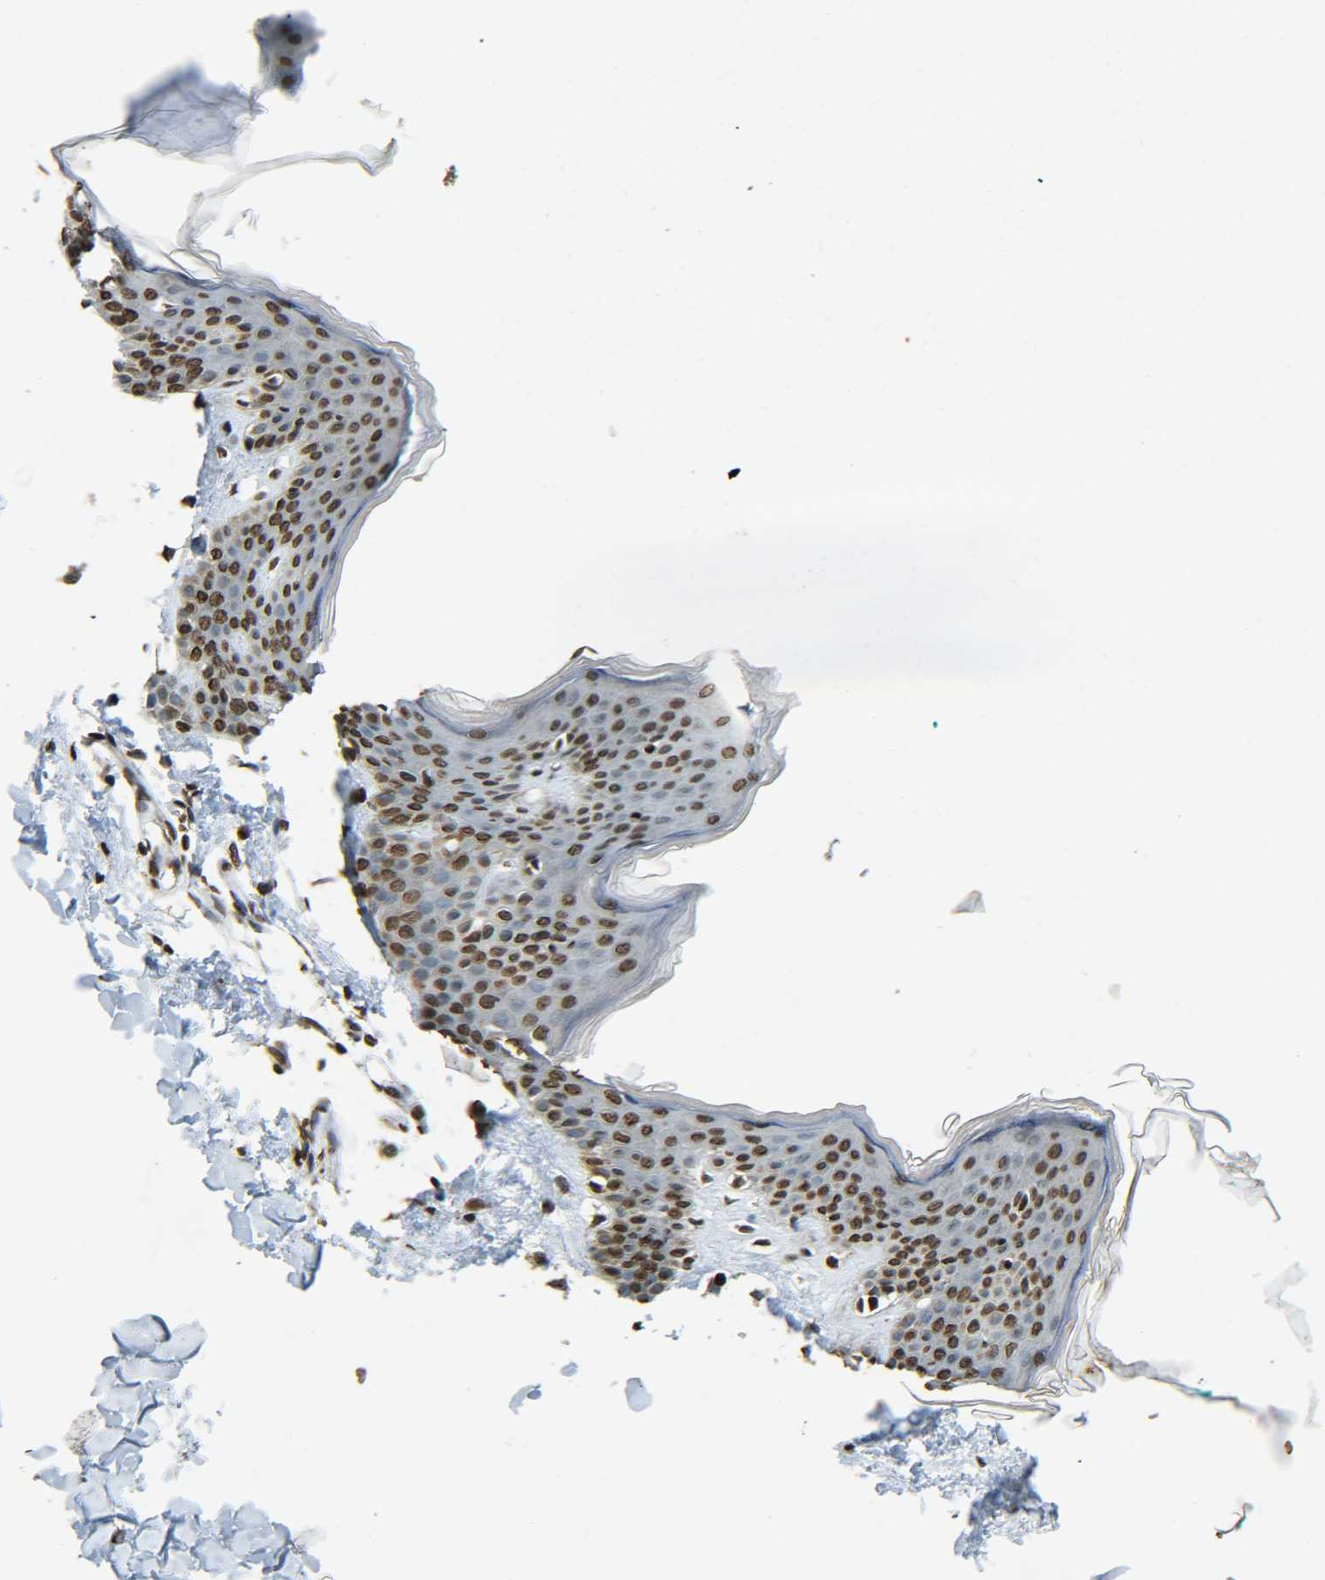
{"staining": {"intensity": "moderate", "quantity": ">75%", "location": "nuclear"}, "tissue": "skin", "cell_type": "Fibroblasts", "image_type": "normal", "snomed": [{"axis": "morphology", "description": "Normal tissue, NOS"}, {"axis": "topography", "description": "Skin"}], "caption": "This micrograph exhibits IHC staining of normal human skin, with medium moderate nuclear expression in approximately >75% of fibroblasts.", "gene": "NEUROG2", "patient": {"sex": "female", "age": 17}}